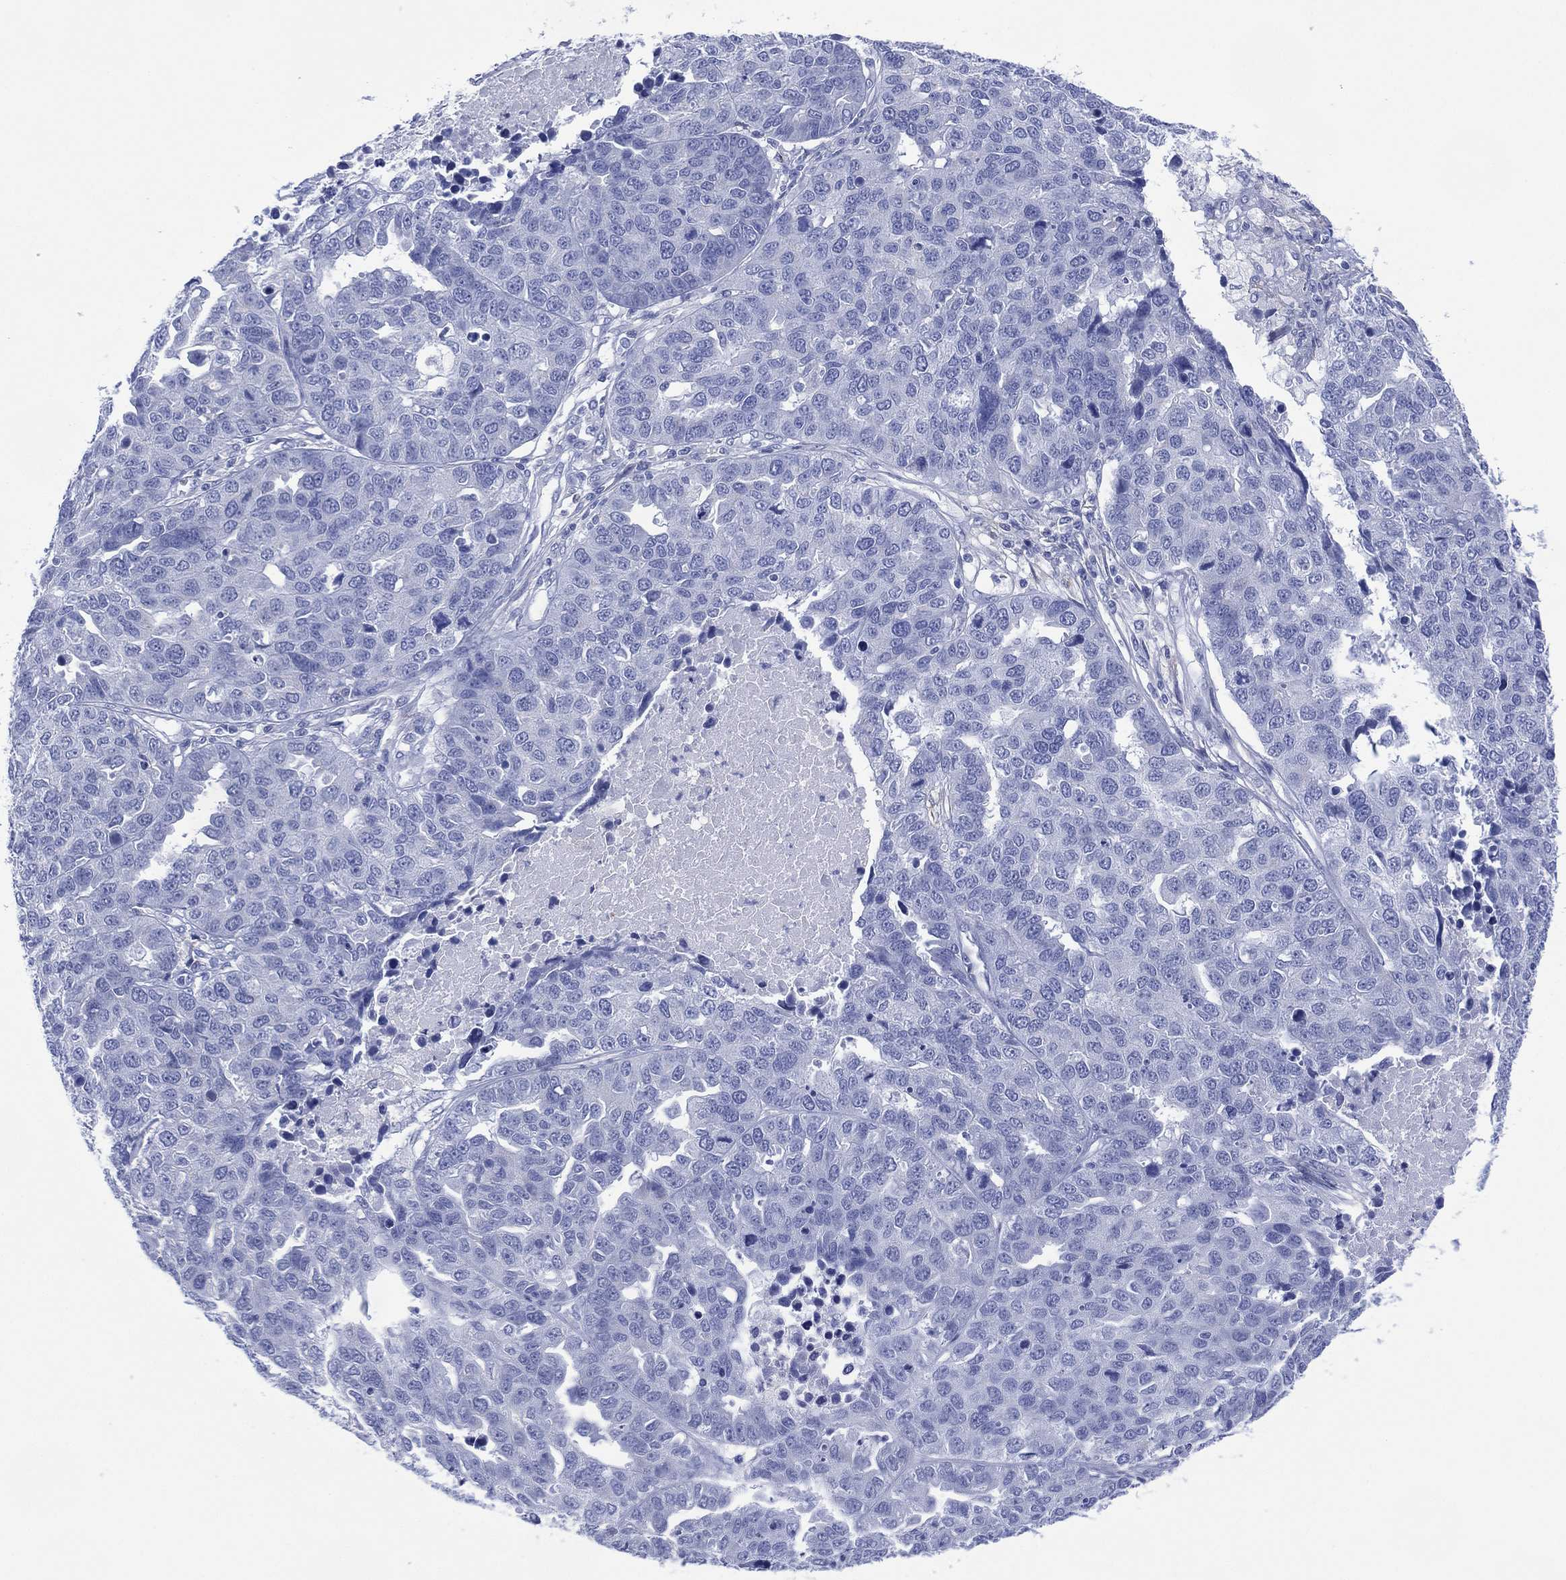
{"staining": {"intensity": "negative", "quantity": "none", "location": "none"}, "tissue": "ovarian cancer", "cell_type": "Tumor cells", "image_type": "cancer", "snomed": [{"axis": "morphology", "description": "Cystadenocarcinoma, serous, NOS"}, {"axis": "topography", "description": "Ovary"}], "caption": "This is an immunohistochemistry photomicrograph of human serous cystadenocarcinoma (ovarian). There is no positivity in tumor cells.", "gene": "DPP4", "patient": {"sex": "female", "age": 87}}